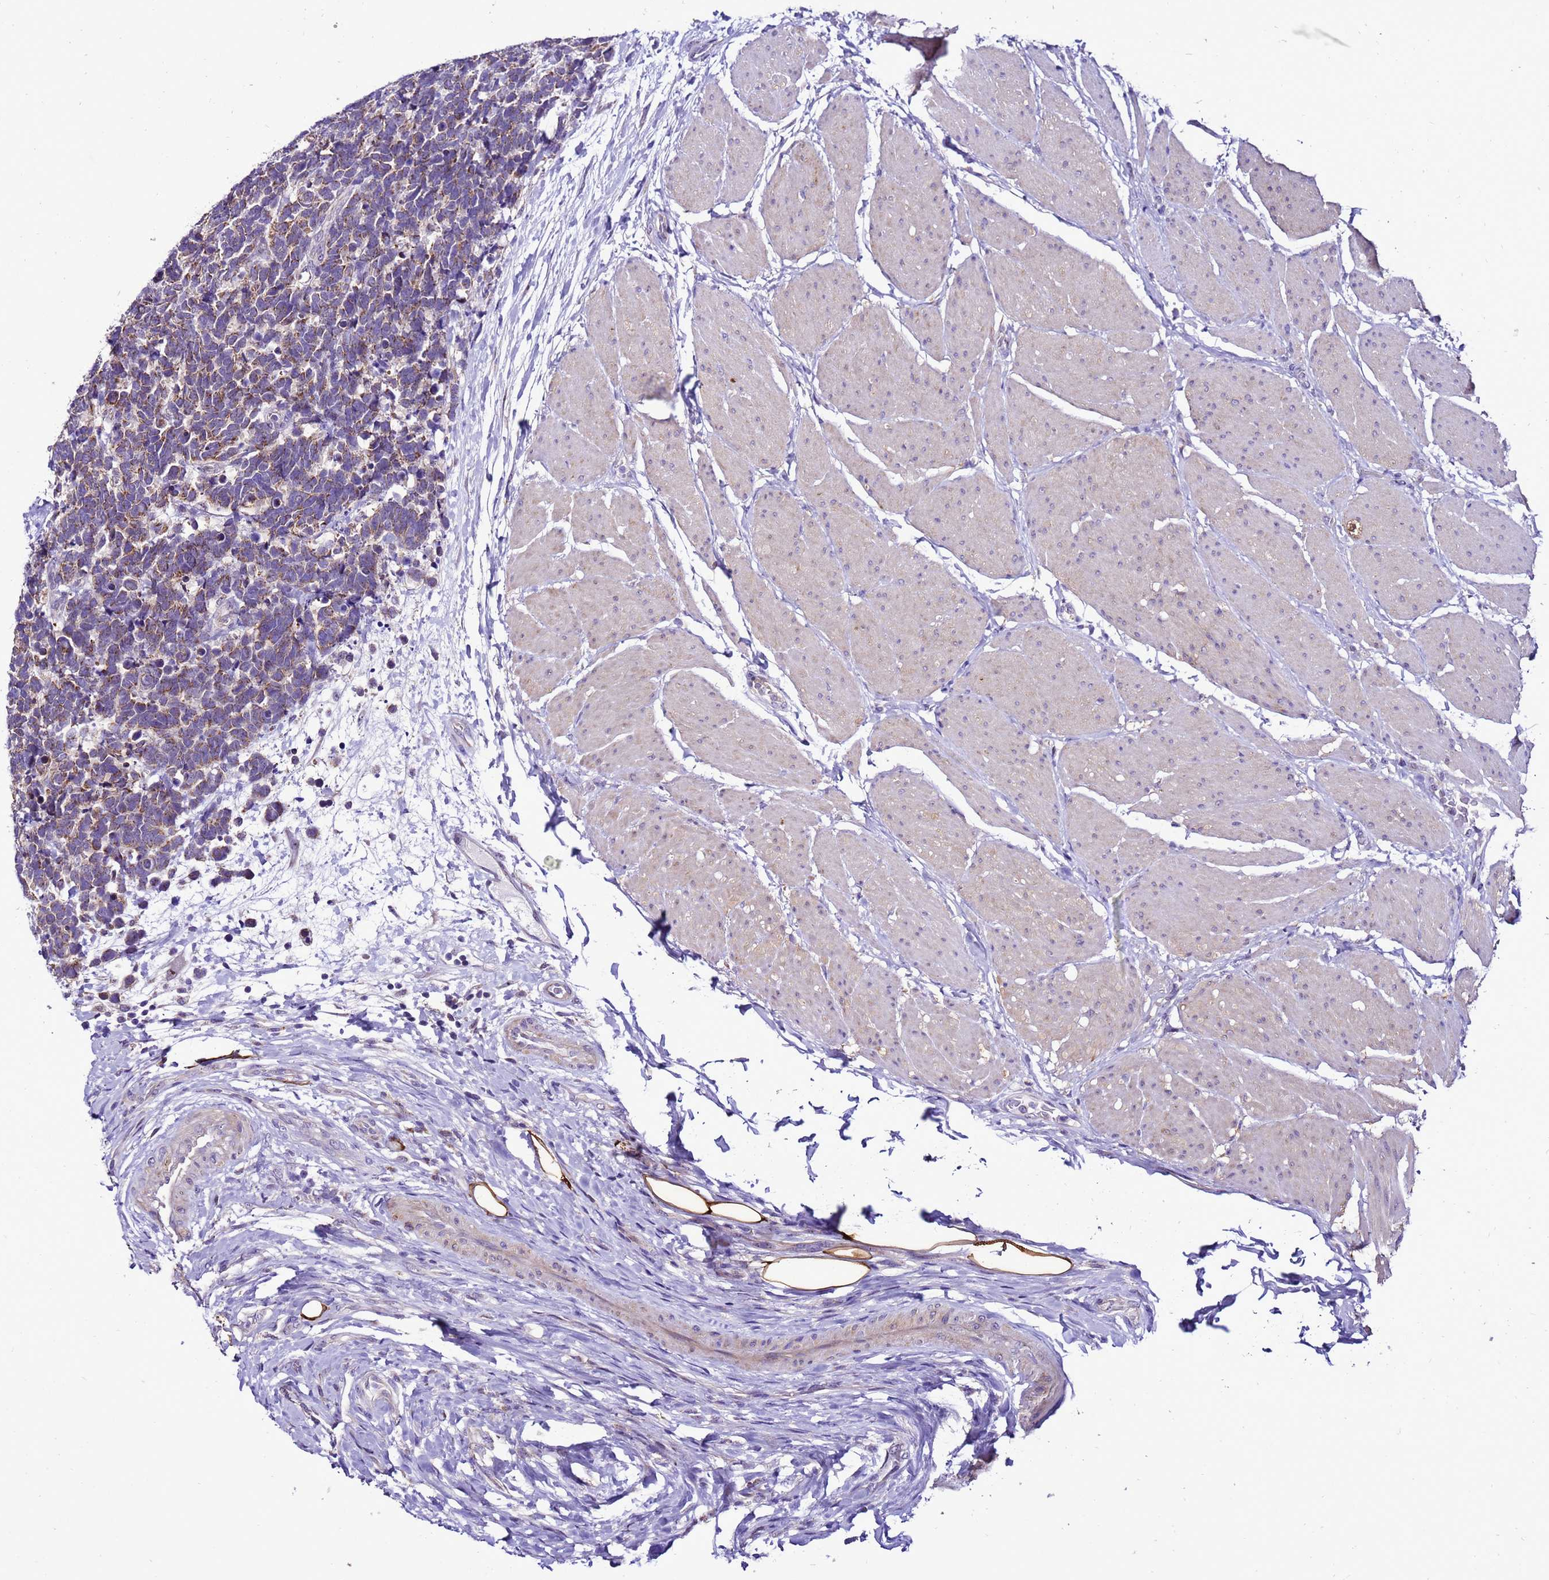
{"staining": {"intensity": "moderate", "quantity": ">75%", "location": "cytoplasmic/membranous"}, "tissue": "carcinoid", "cell_type": "Tumor cells", "image_type": "cancer", "snomed": [{"axis": "morphology", "description": "Carcinoma, NOS"}, {"axis": "morphology", "description": "Carcinoid, malignant, NOS"}, {"axis": "topography", "description": "Urinary bladder"}], "caption": "High-power microscopy captured an immunohistochemistry (IHC) photomicrograph of carcinoid, revealing moderate cytoplasmic/membranous expression in about >75% of tumor cells. (IHC, brightfield microscopy, high magnification).", "gene": "DPH6", "patient": {"sex": "male", "age": 57}}